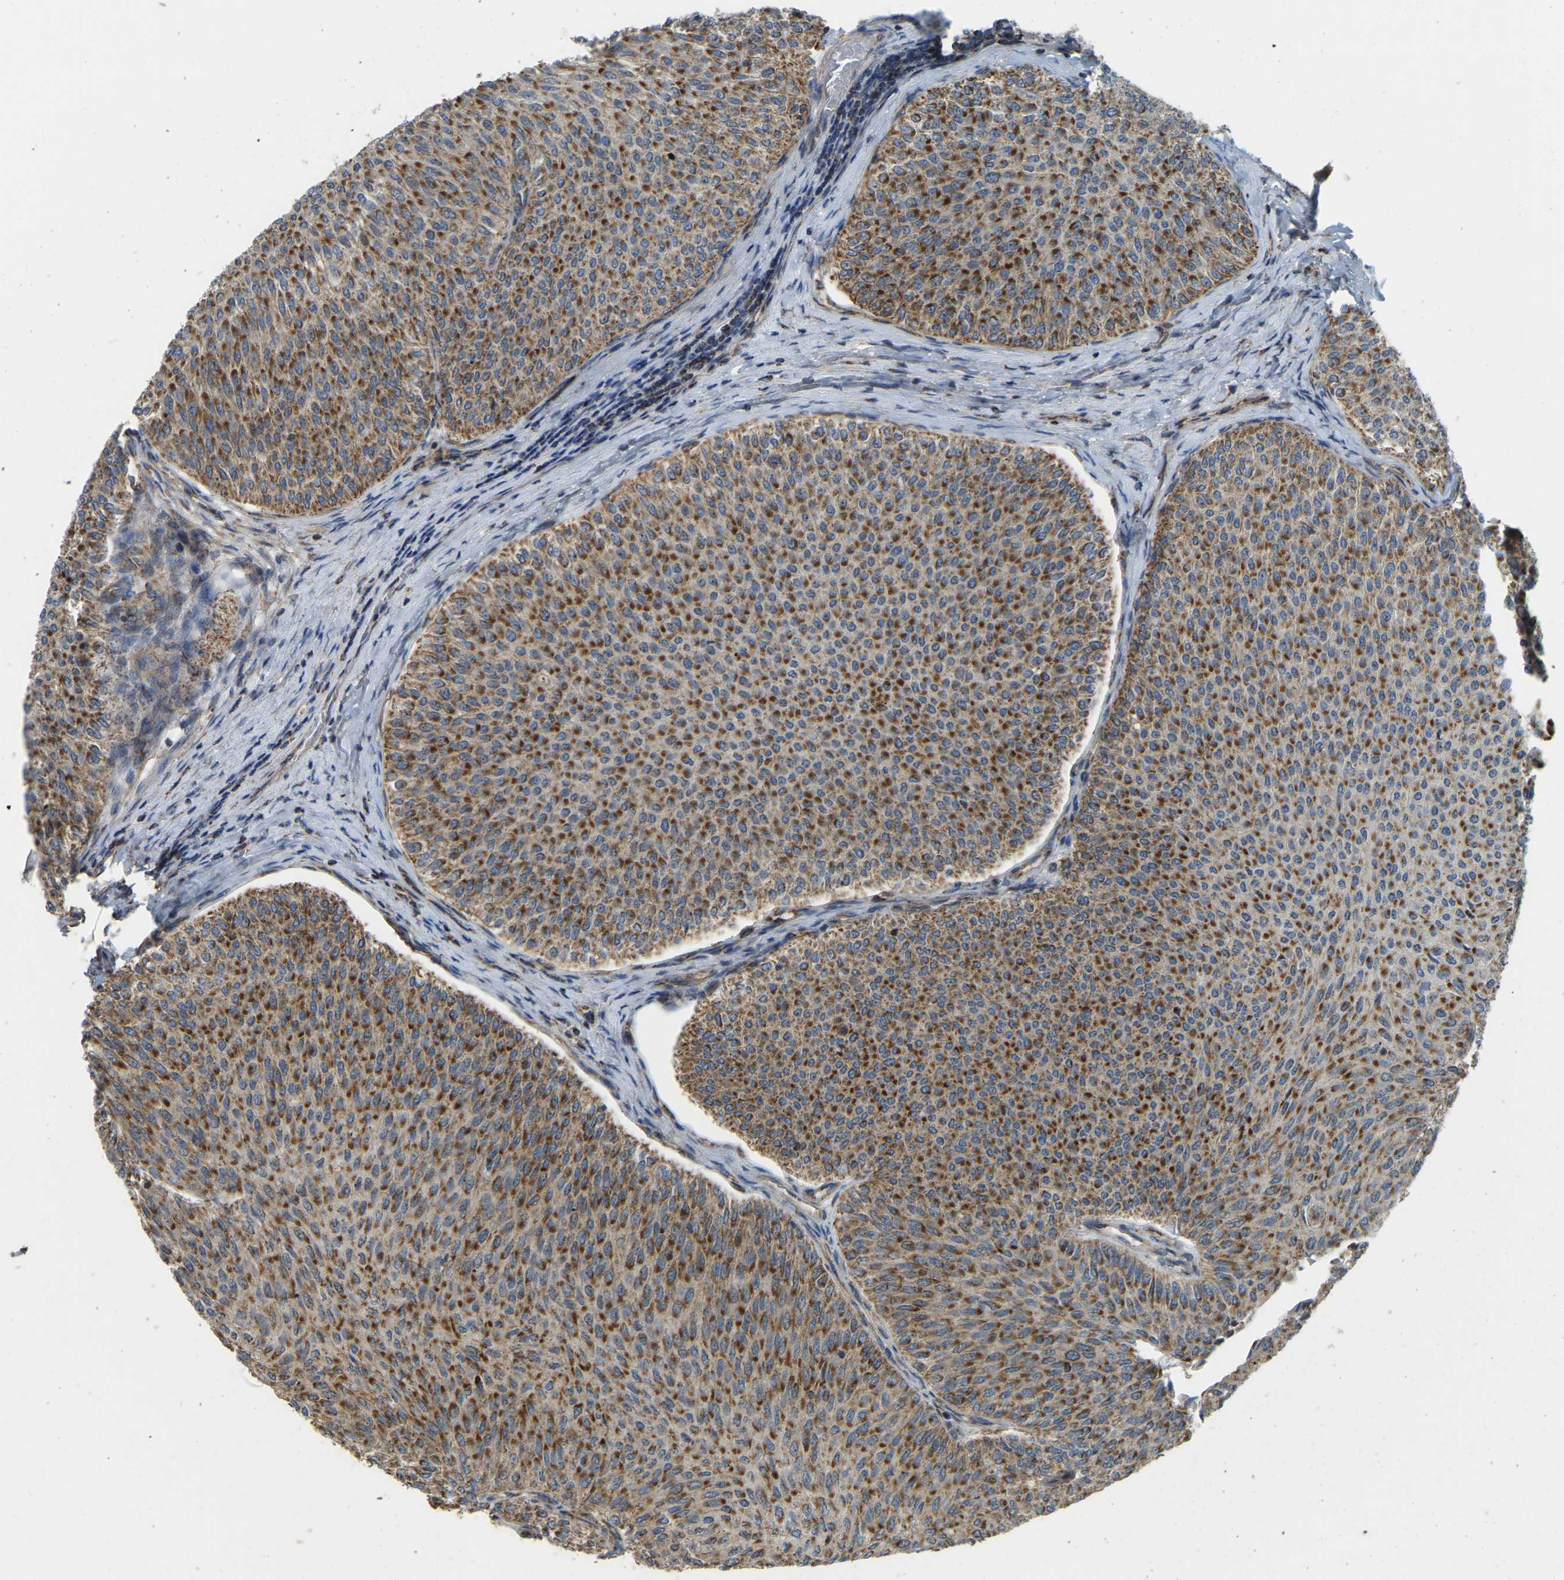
{"staining": {"intensity": "strong", "quantity": ">75%", "location": "cytoplasmic/membranous"}, "tissue": "urothelial cancer", "cell_type": "Tumor cells", "image_type": "cancer", "snomed": [{"axis": "morphology", "description": "Urothelial carcinoma, Low grade"}, {"axis": "topography", "description": "Urinary bladder"}], "caption": "DAB immunohistochemical staining of urothelial cancer demonstrates strong cytoplasmic/membranous protein staining in about >75% of tumor cells.", "gene": "PSMD7", "patient": {"sex": "male", "age": 78}}